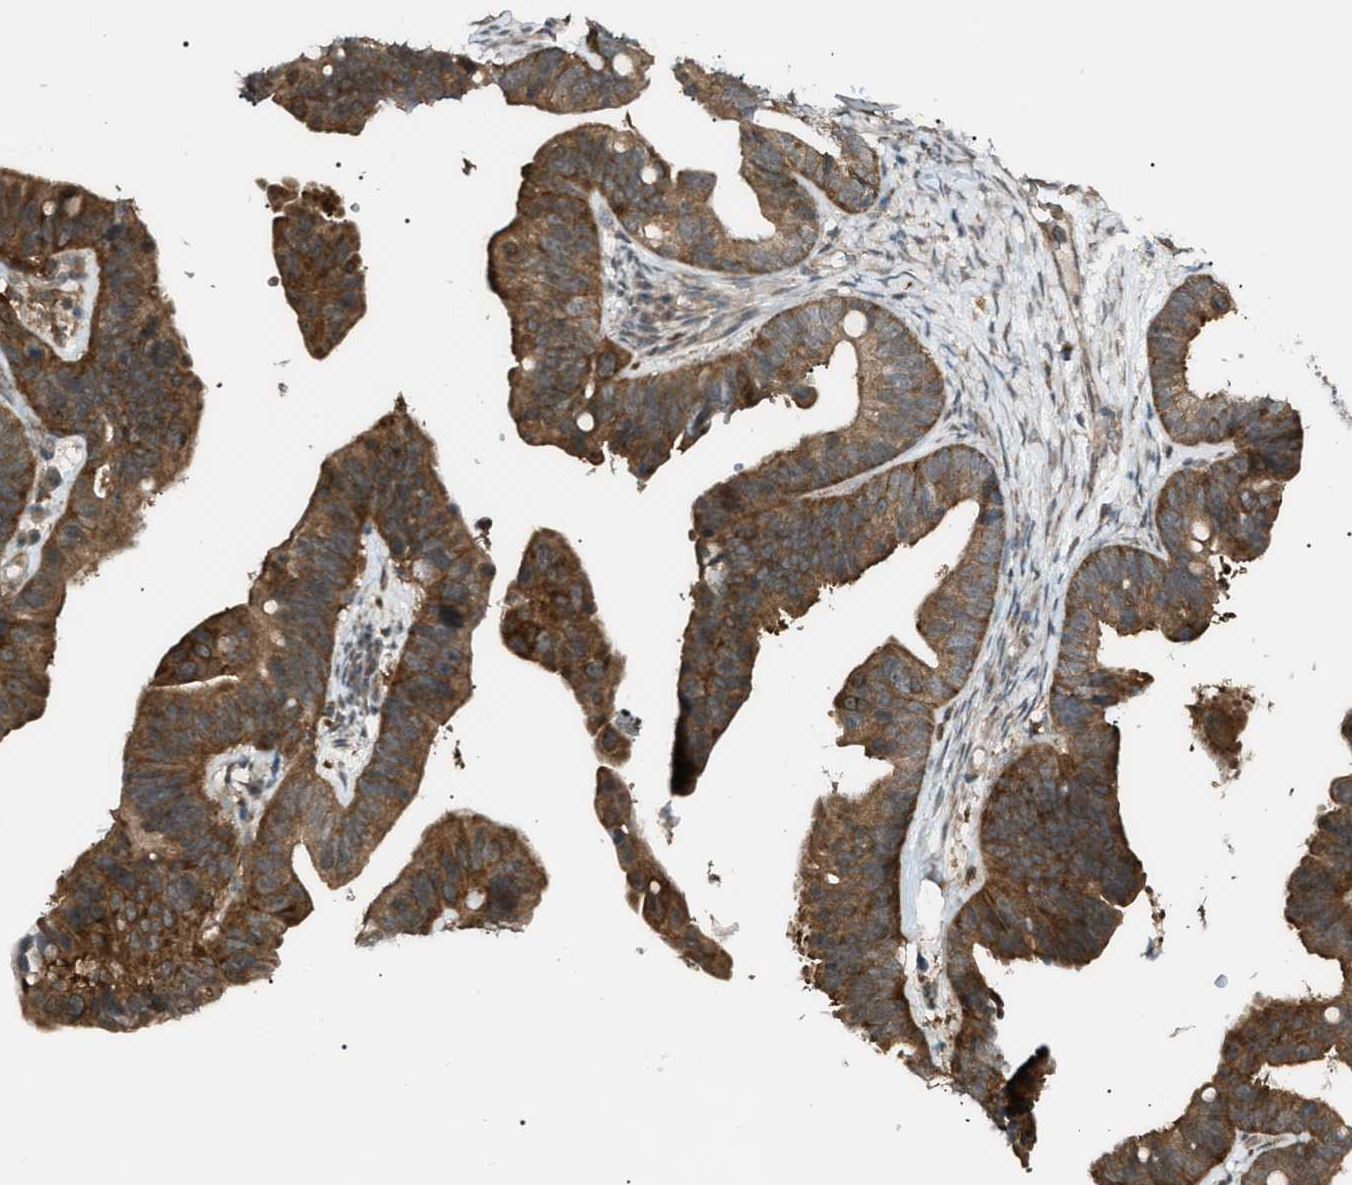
{"staining": {"intensity": "strong", "quantity": ">75%", "location": "cytoplasmic/membranous"}, "tissue": "ovarian cancer", "cell_type": "Tumor cells", "image_type": "cancer", "snomed": [{"axis": "morphology", "description": "Cystadenocarcinoma, serous, NOS"}, {"axis": "topography", "description": "Ovary"}], "caption": "Human serous cystadenocarcinoma (ovarian) stained with a protein marker shows strong staining in tumor cells.", "gene": "LPIN2", "patient": {"sex": "female", "age": 56}}